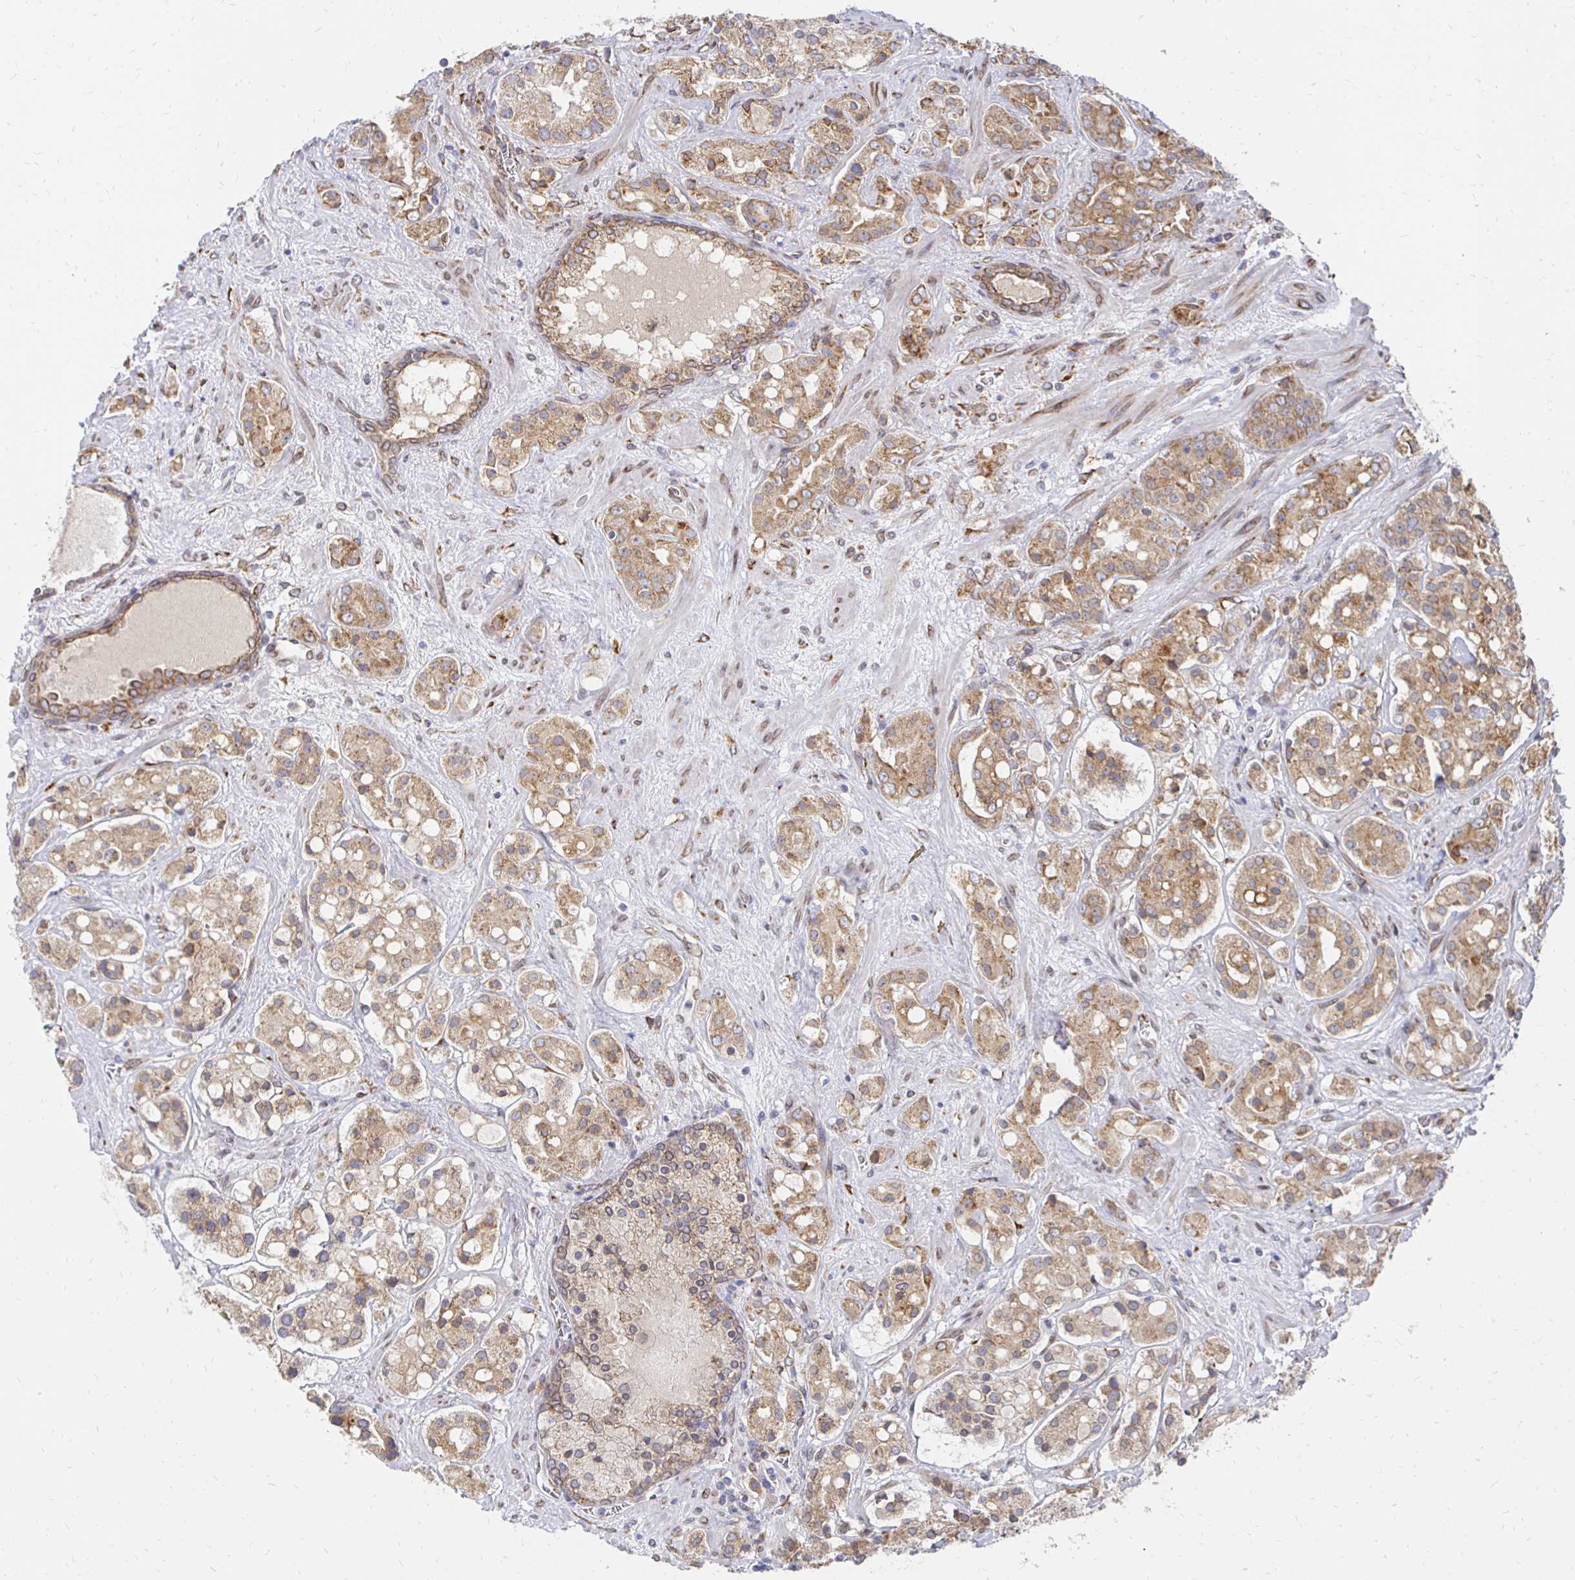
{"staining": {"intensity": "moderate", "quantity": ">75%", "location": "cytoplasmic/membranous"}, "tissue": "prostate cancer", "cell_type": "Tumor cells", "image_type": "cancer", "snomed": [{"axis": "morphology", "description": "Adenocarcinoma, High grade"}, {"axis": "topography", "description": "Prostate"}], "caption": "IHC micrograph of human prostate cancer (high-grade adenocarcinoma) stained for a protein (brown), which displays medium levels of moderate cytoplasmic/membranous staining in approximately >75% of tumor cells.", "gene": "PELI3", "patient": {"sex": "male", "age": 67}}